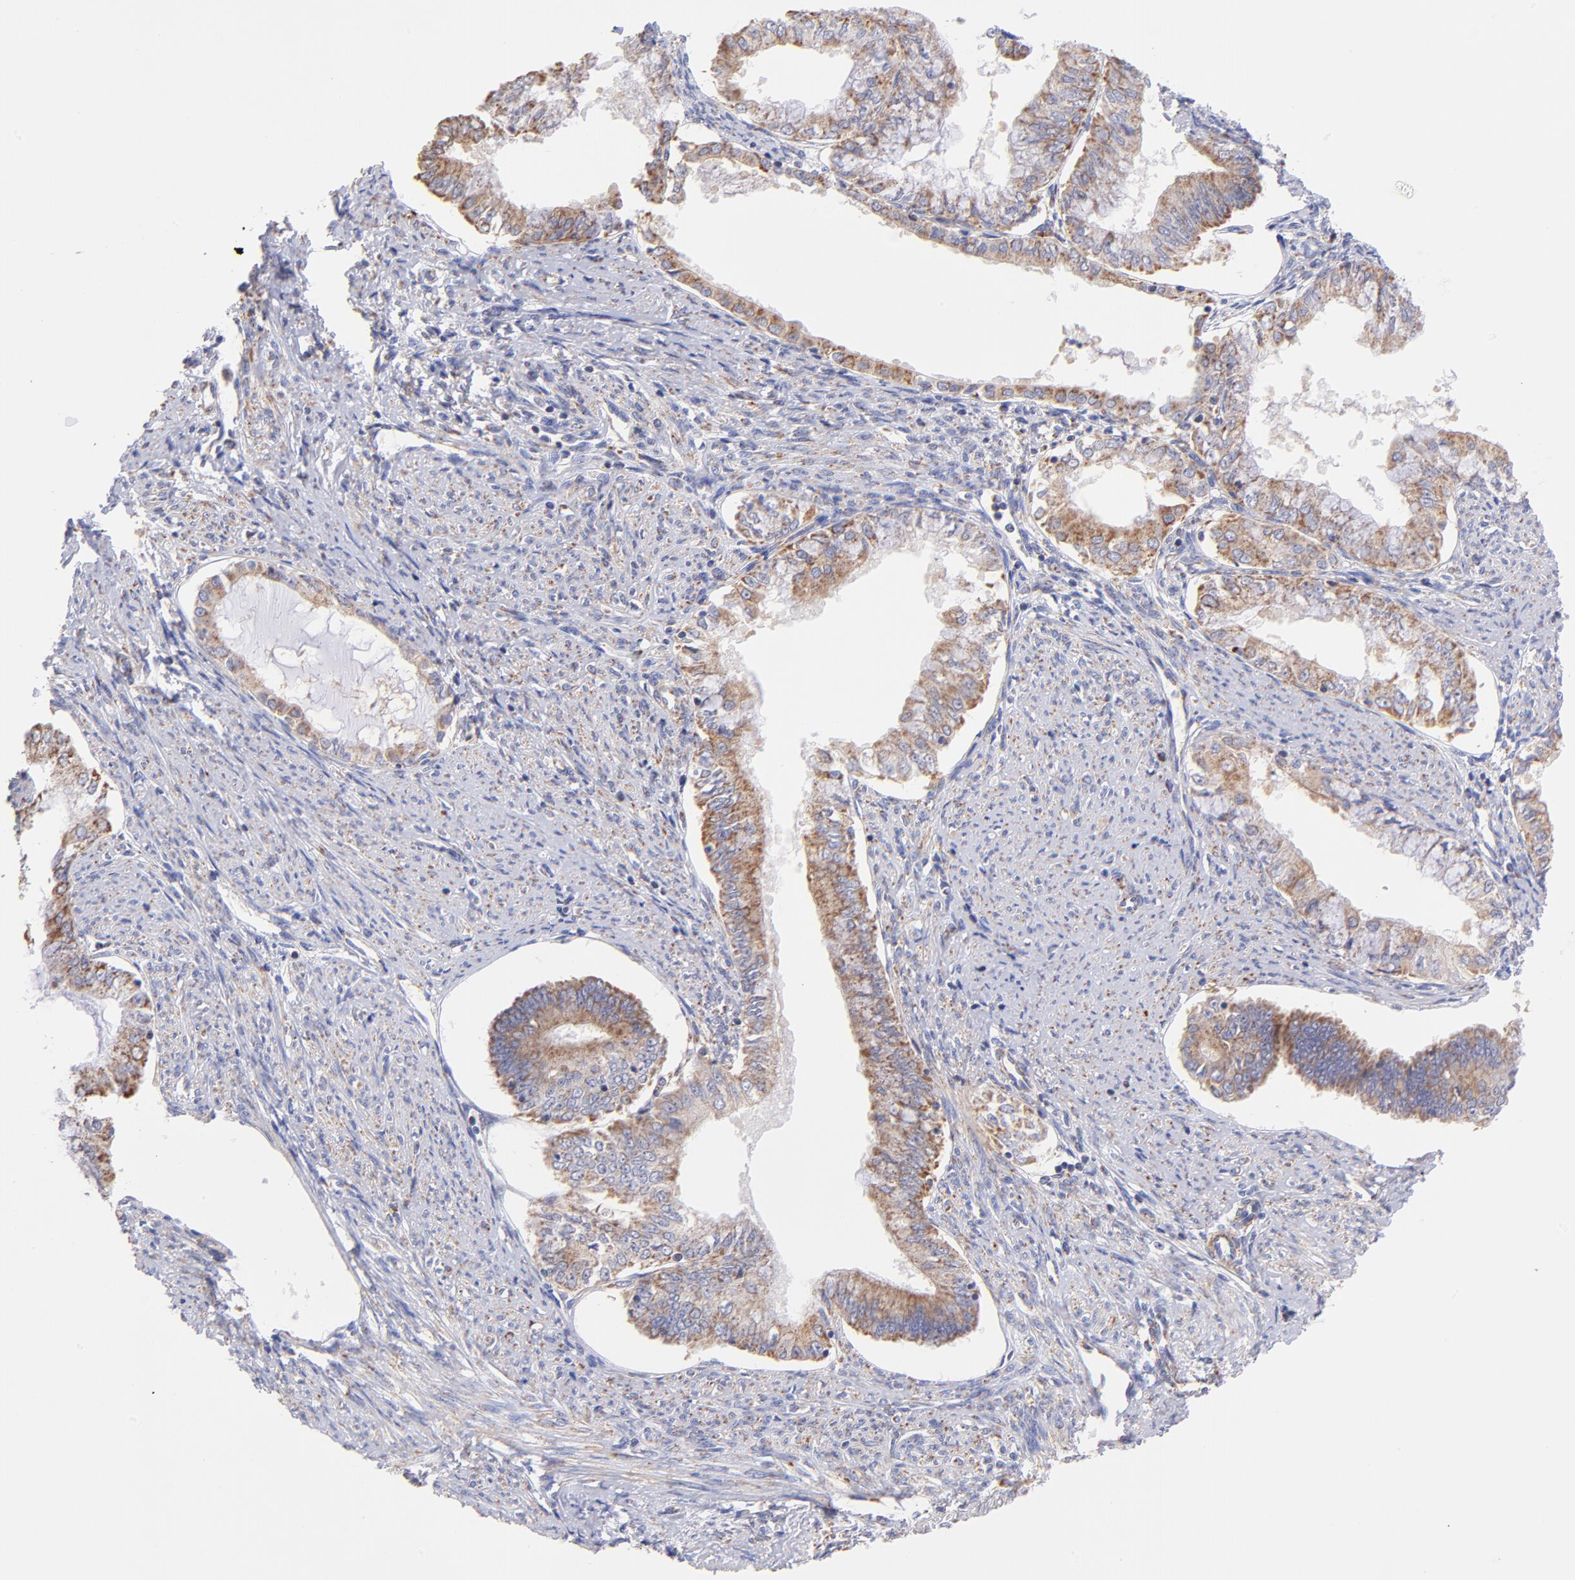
{"staining": {"intensity": "moderate", "quantity": "25%-75%", "location": "cytoplasmic/membranous"}, "tissue": "endometrial cancer", "cell_type": "Tumor cells", "image_type": "cancer", "snomed": [{"axis": "morphology", "description": "Adenocarcinoma, NOS"}, {"axis": "topography", "description": "Endometrium"}], "caption": "Immunohistochemical staining of human endometrial cancer (adenocarcinoma) displays medium levels of moderate cytoplasmic/membranous protein expression in approximately 25%-75% of tumor cells.", "gene": "NDUFB7", "patient": {"sex": "female", "age": 76}}